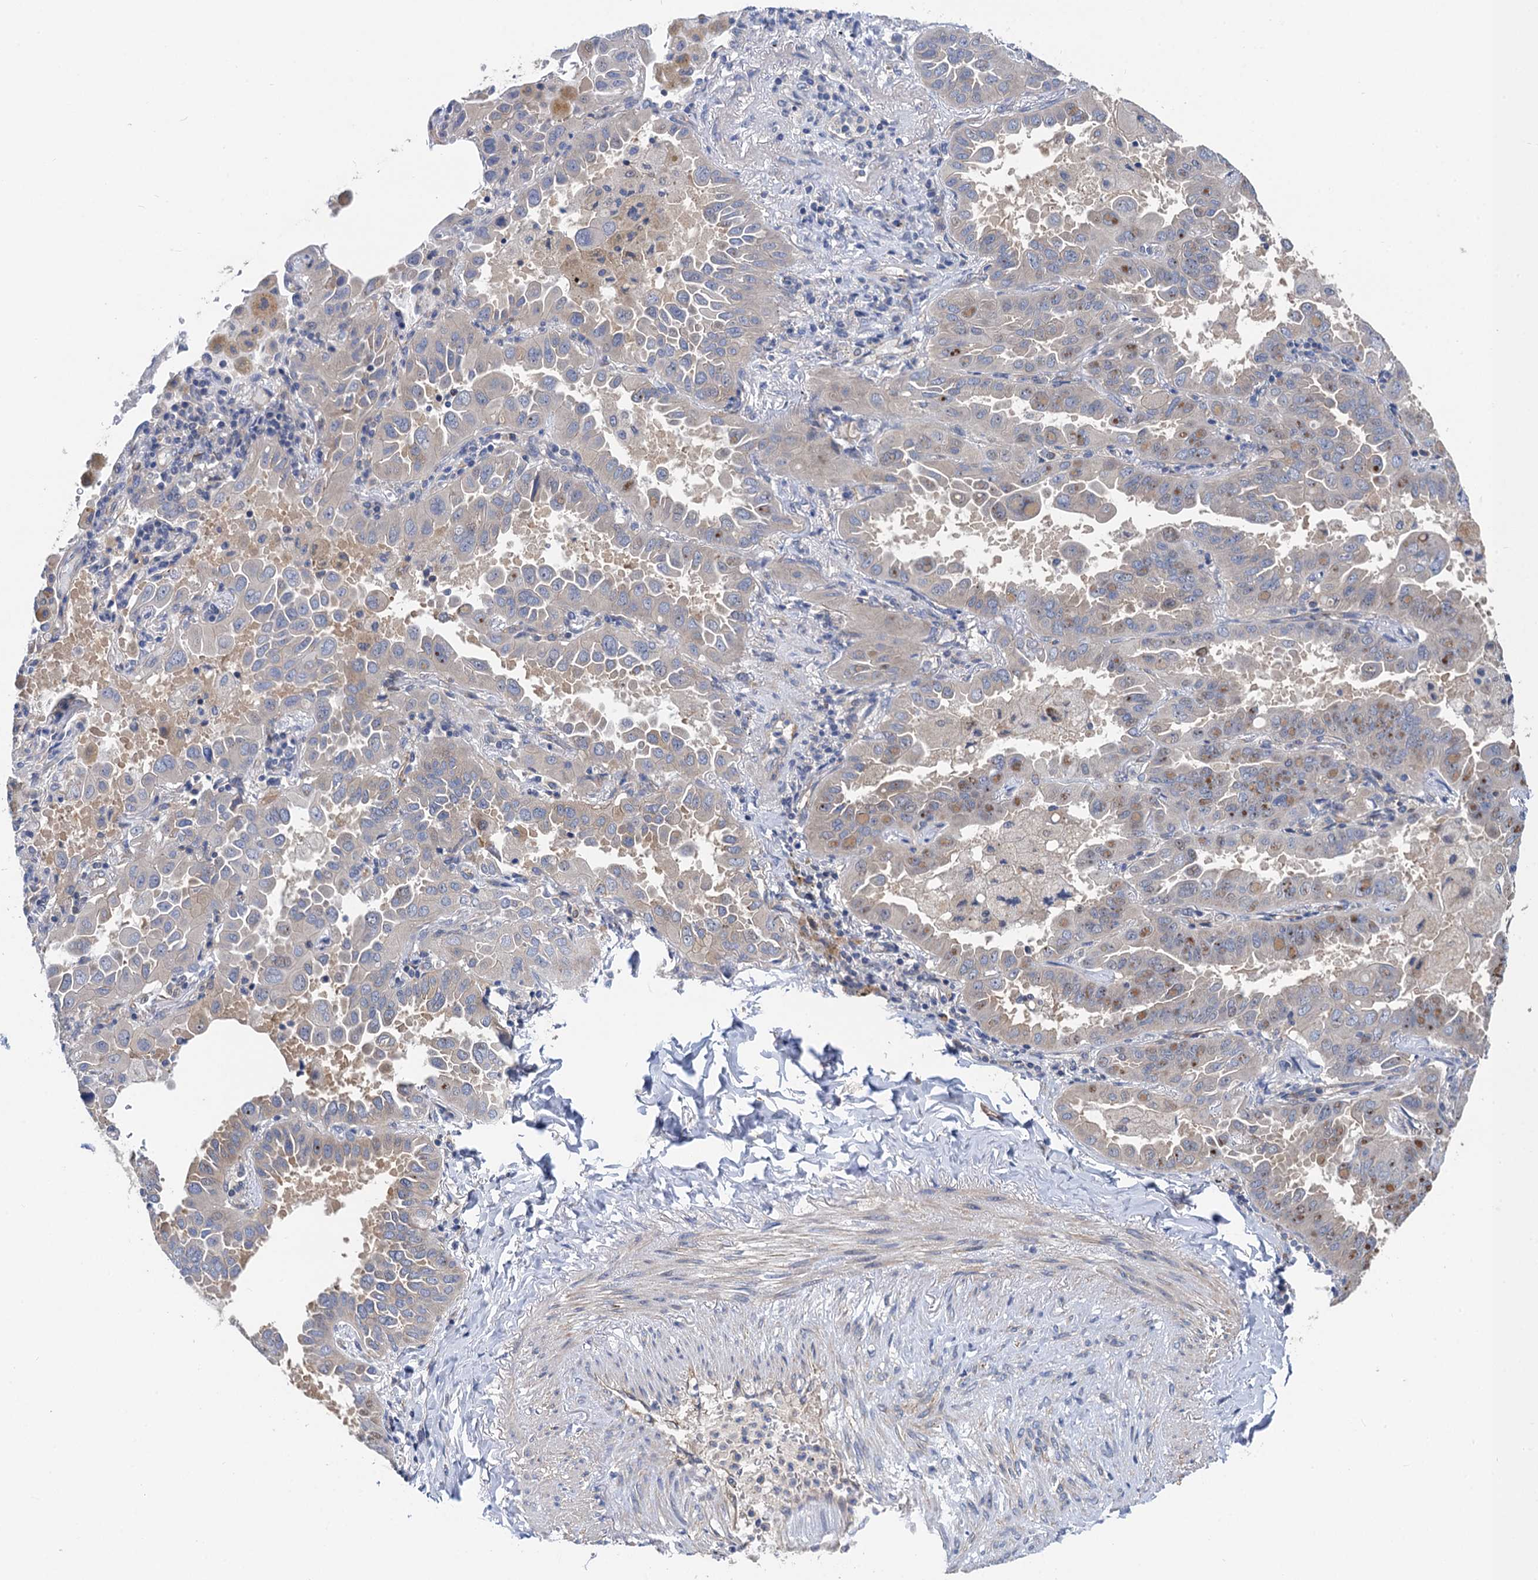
{"staining": {"intensity": "weak", "quantity": "<25%", "location": "cytoplasmic/membranous"}, "tissue": "lung cancer", "cell_type": "Tumor cells", "image_type": "cancer", "snomed": [{"axis": "morphology", "description": "Adenocarcinoma, NOS"}, {"axis": "topography", "description": "Lung"}], "caption": "The micrograph demonstrates no staining of tumor cells in lung adenocarcinoma.", "gene": "PJA2", "patient": {"sex": "male", "age": 64}}